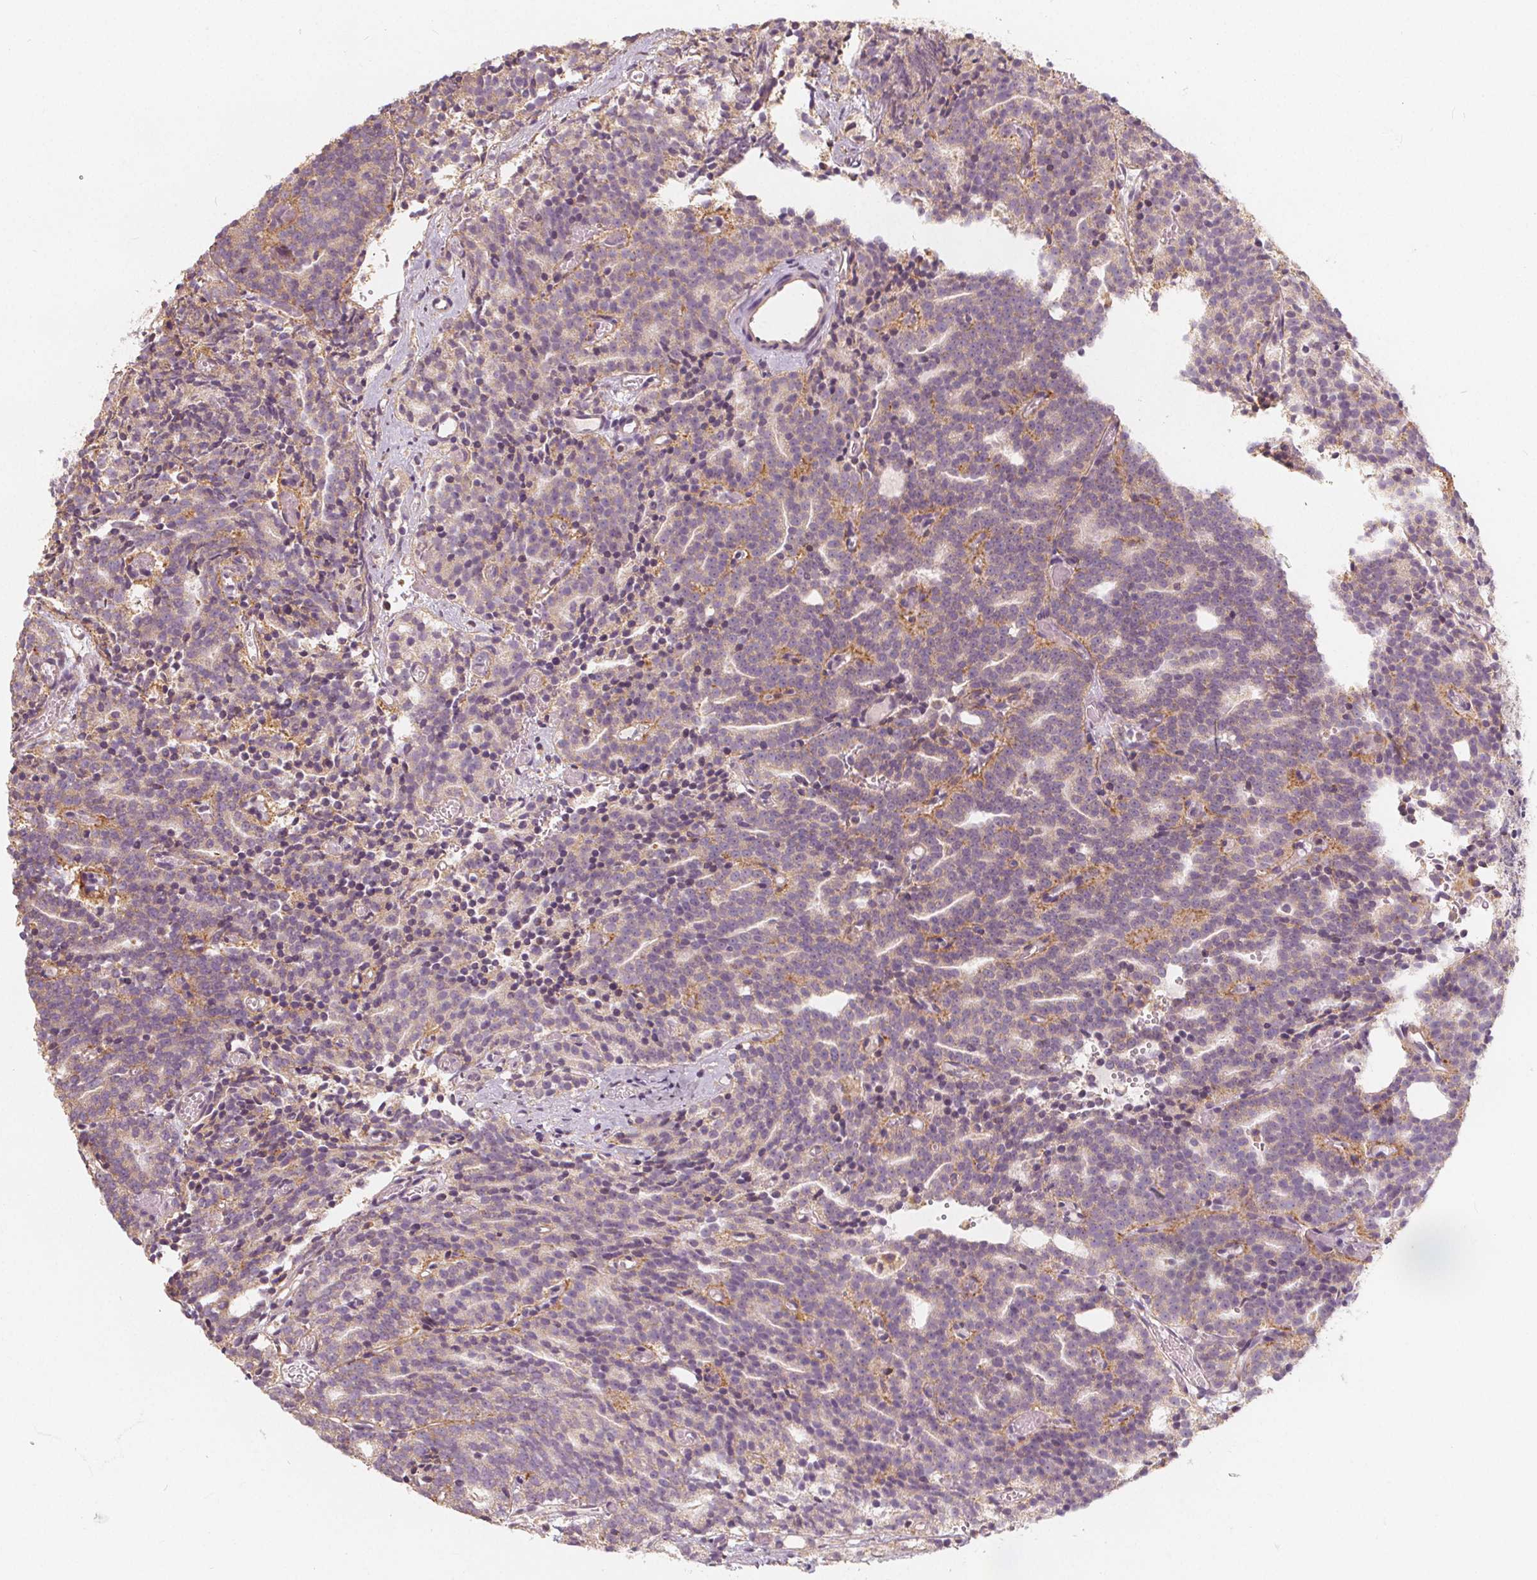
{"staining": {"intensity": "negative", "quantity": "none", "location": "none"}, "tissue": "prostate cancer", "cell_type": "Tumor cells", "image_type": "cancer", "snomed": [{"axis": "morphology", "description": "Adenocarcinoma, High grade"}, {"axis": "topography", "description": "Prostate"}], "caption": "IHC micrograph of neoplastic tissue: human prostate cancer stained with DAB (3,3'-diaminobenzidine) exhibits no significant protein positivity in tumor cells.", "gene": "DRC3", "patient": {"sex": "male", "age": 53}}